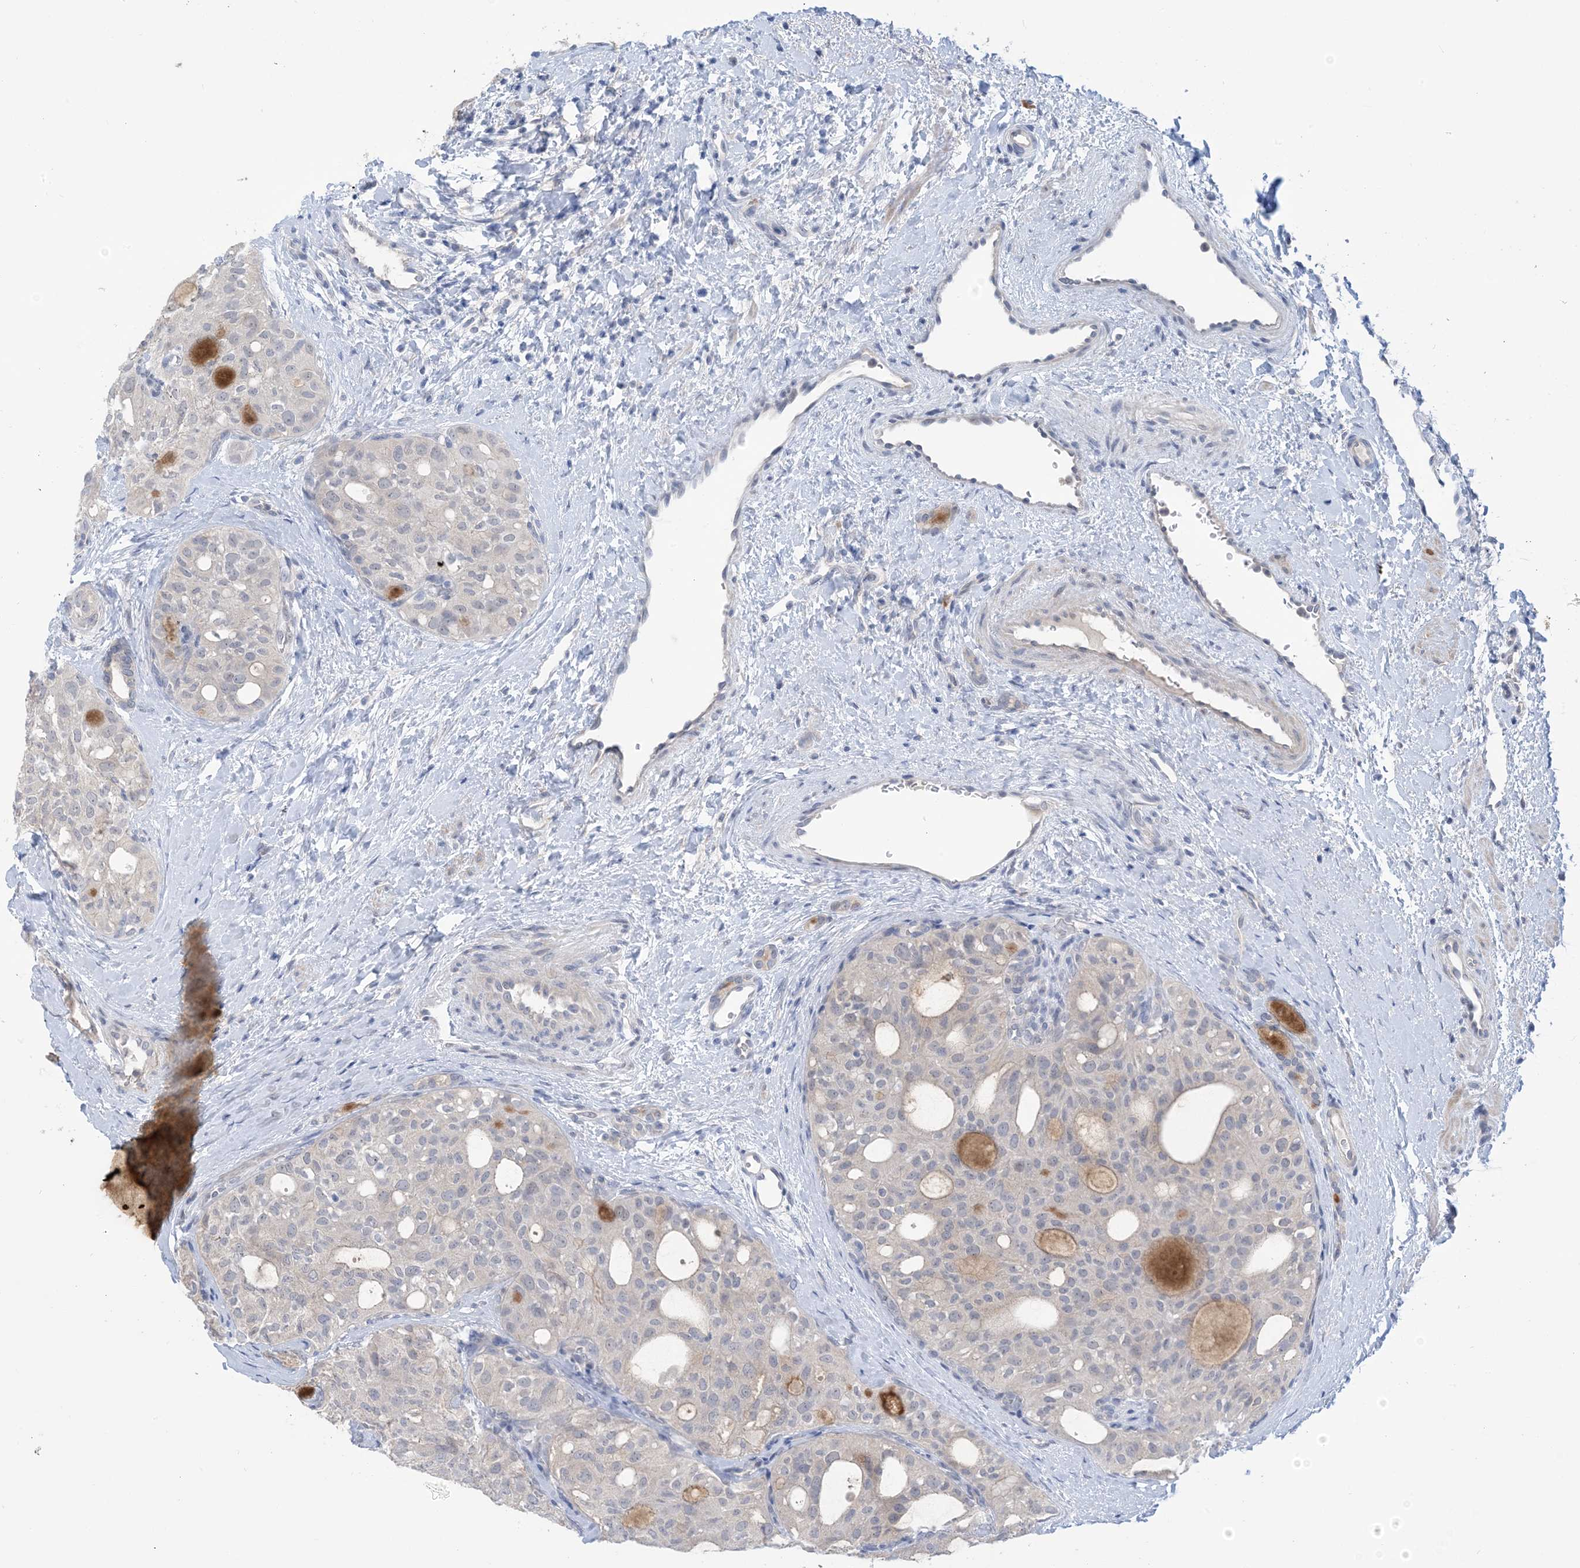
{"staining": {"intensity": "negative", "quantity": "none", "location": "none"}, "tissue": "thyroid cancer", "cell_type": "Tumor cells", "image_type": "cancer", "snomed": [{"axis": "morphology", "description": "Follicular adenoma carcinoma, NOS"}, {"axis": "topography", "description": "Thyroid gland"}], "caption": "Human thyroid cancer stained for a protein using immunohistochemistry exhibits no positivity in tumor cells.", "gene": "TTYH1", "patient": {"sex": "male", "age": 75}}